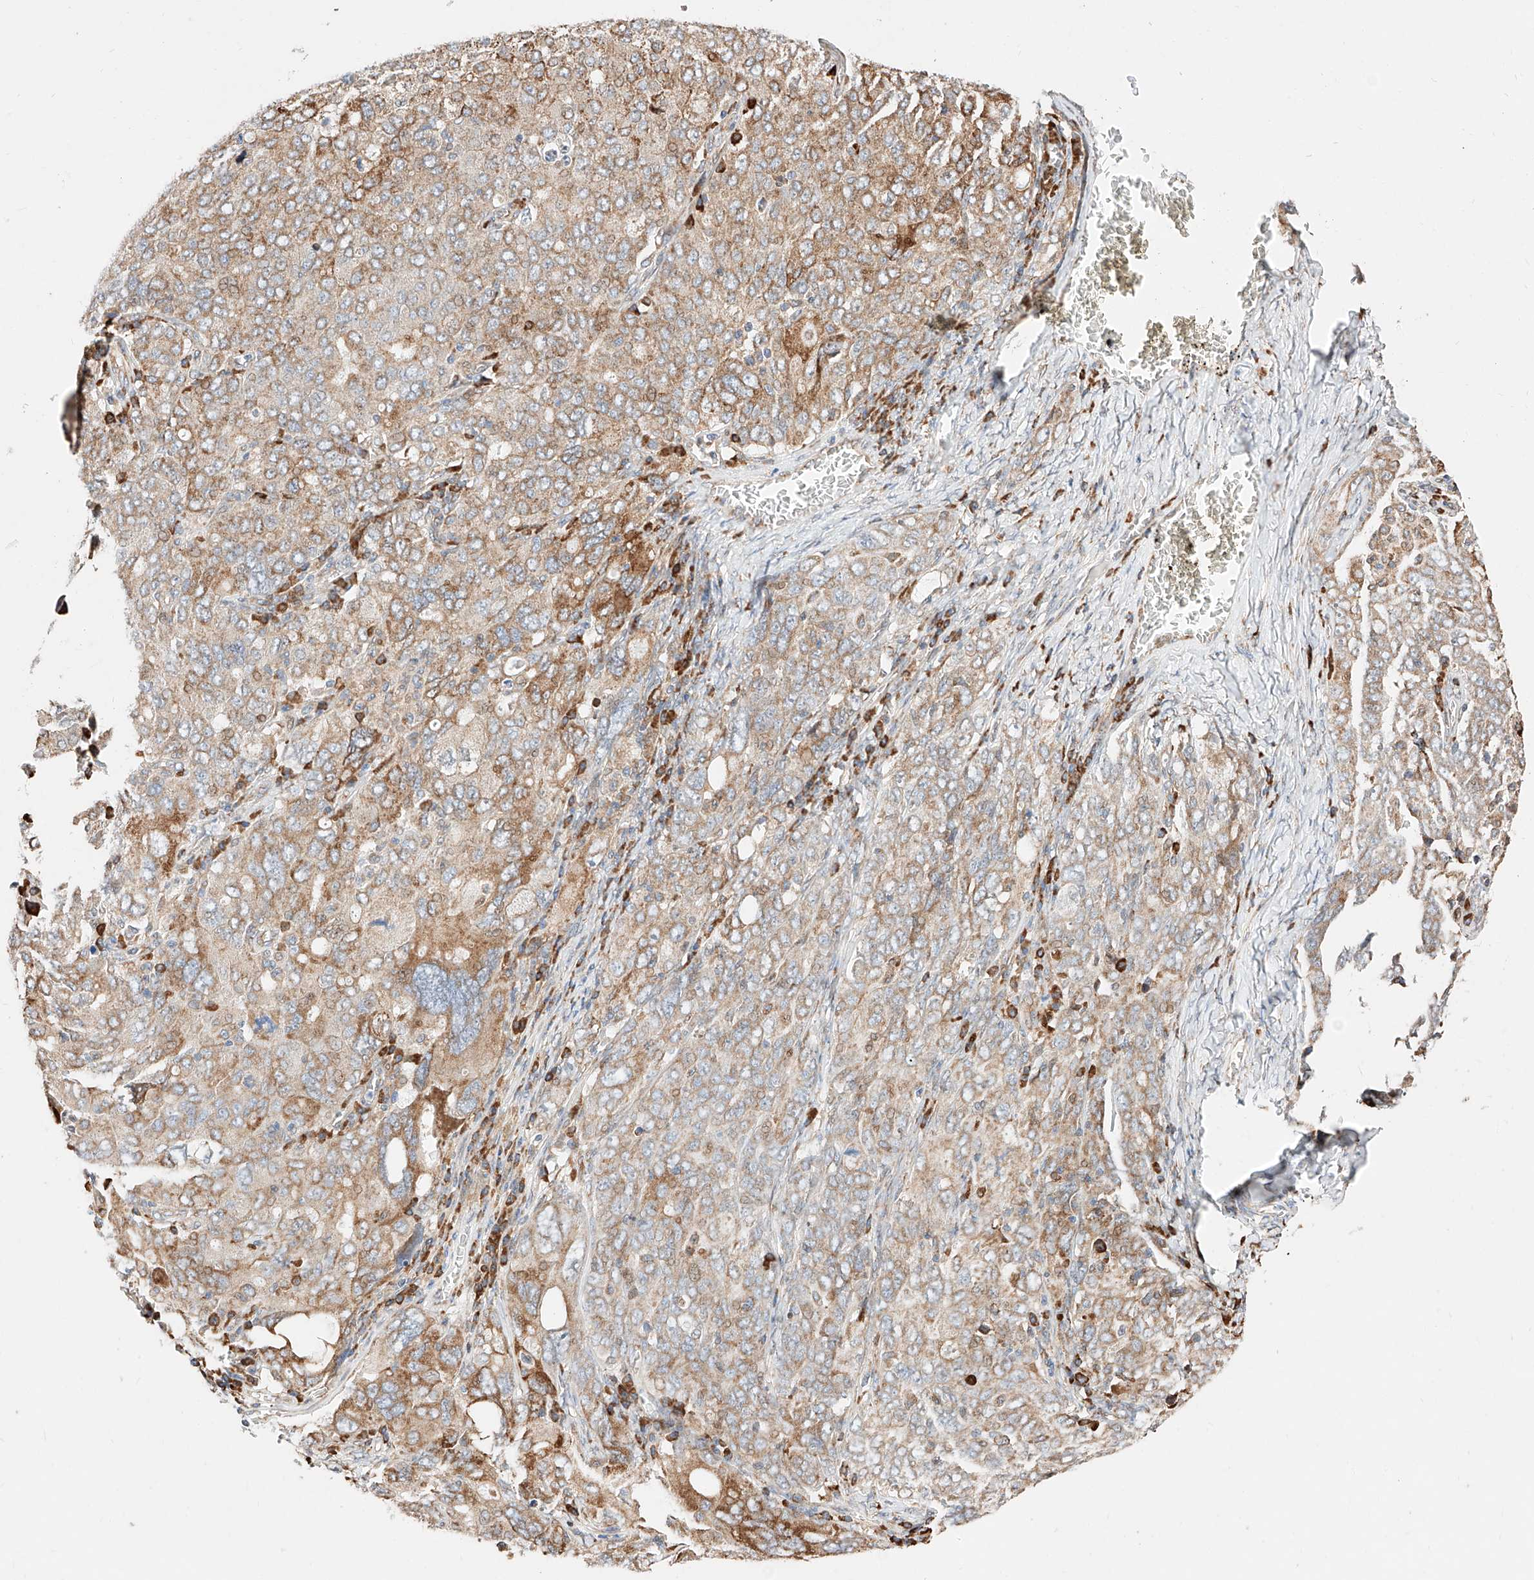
{"staining": {"intensity": "moderate", "quantity": ">75%", "location": "cytoplasmic/membranous"}, "tissue": "ovarian cancer", "cell_type": "Tumor cells", "image_type": "cancer", "snomed": [{"axis": "morphology", "description": "Carcinoma, endometroid"}, {"axis": "topography", "description": "Ovary"}], "caption": "Immunohistochemical staining of human endometroid carcinoma (ovarian) exhibits medium levels of moderate cytoplasmic/membranous protein expression in about >75% of tumor cells. (brown staining indicates protein expression, while blue staining denotes nuclei).", "gene": "ATP9B", "patient": {"sex": "female", "age": 62}}